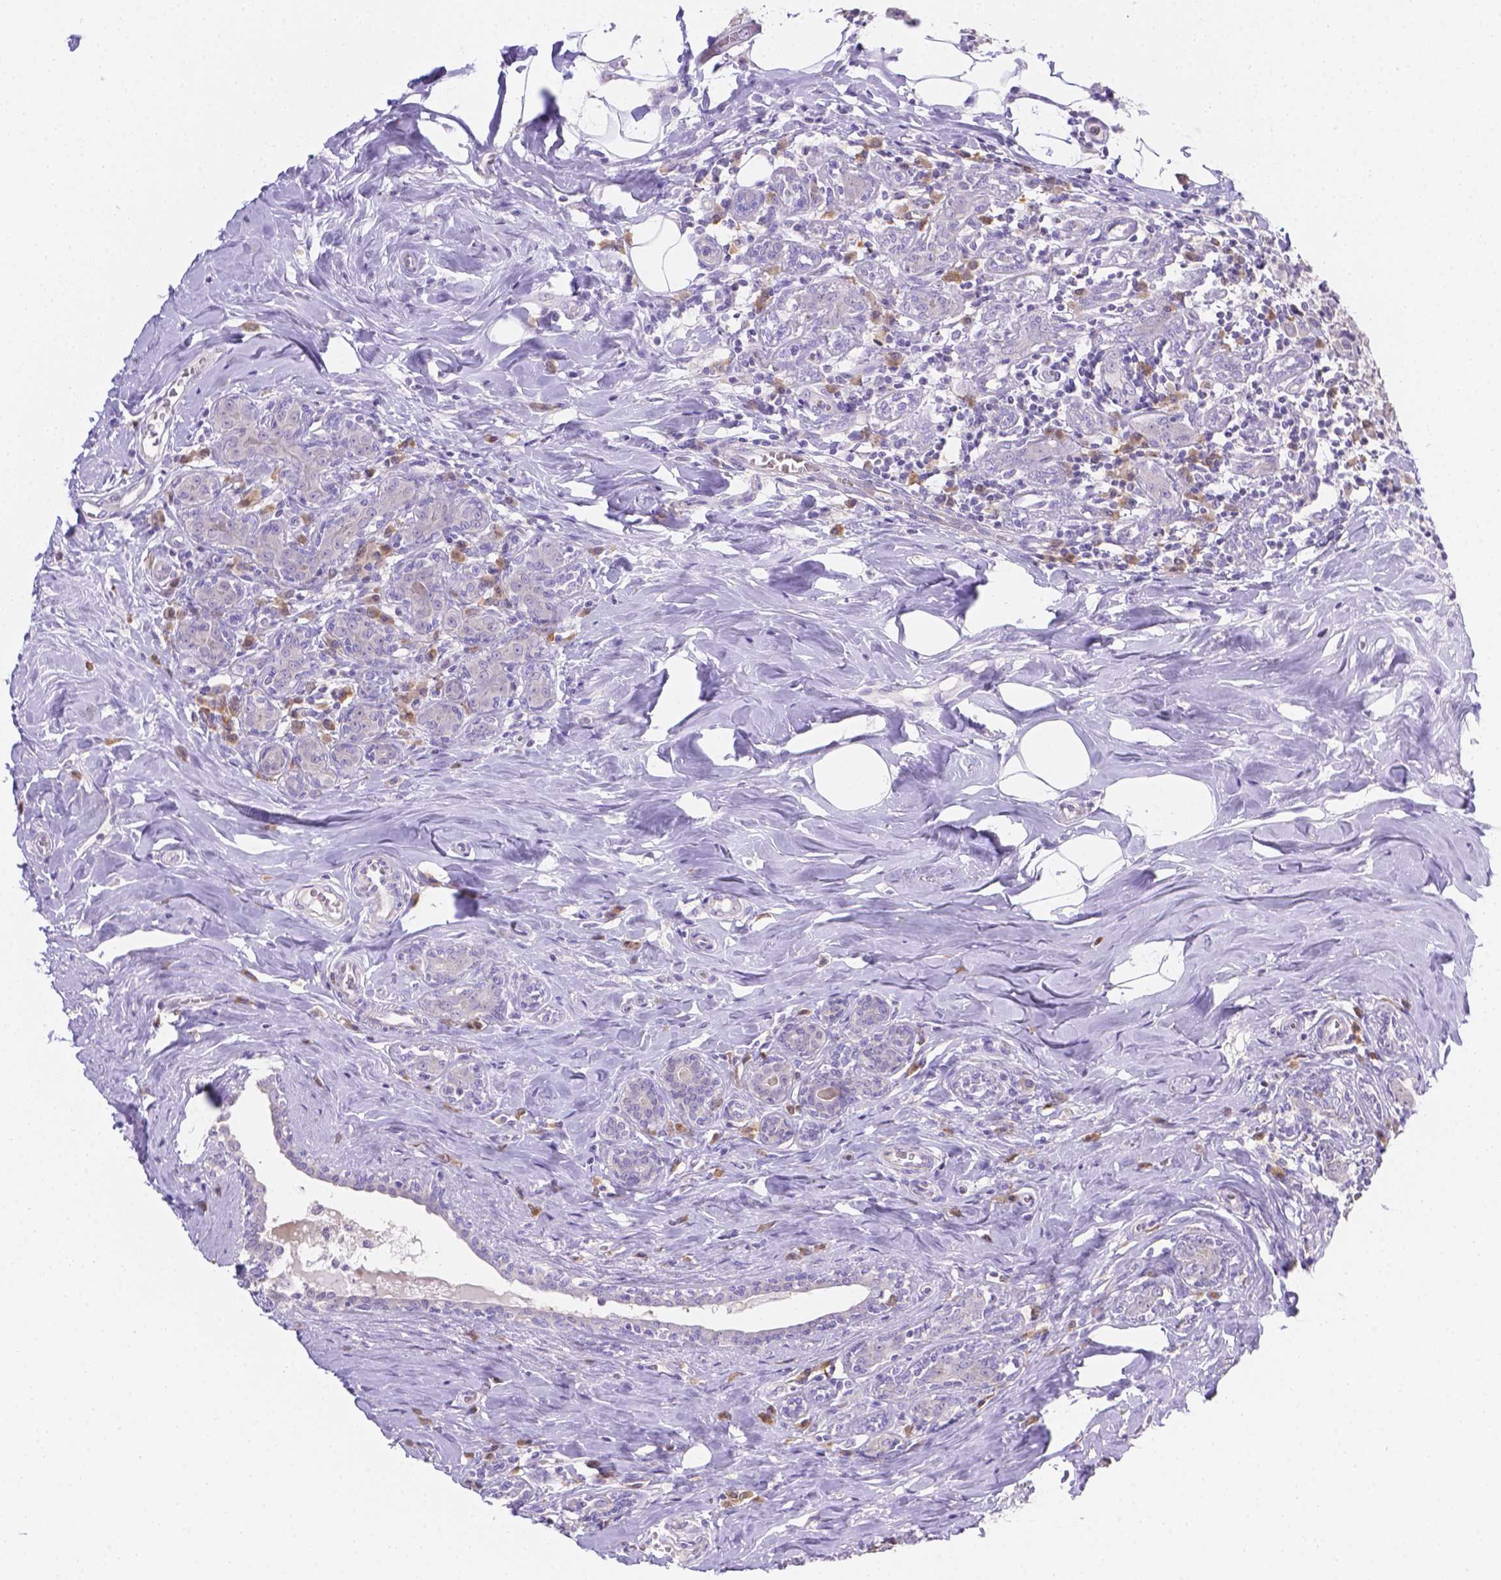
{"staining": {"intensity": "negative", "quantity": "none", "location": "none"}, "tissue": "breast cancer", "cell_type": "Tumor cells", "image_type": "cancer", "snomed": [{"axis": "morphology", "description": "Normal tissue, NOS"}, {"axis": "morphology", "description": "Duct carcinoma"}, {"axis": "topography", "description": "Breast"}], "caption": "An immunohistochemistry (IHC) micrograph of breast cancer is shown. There is no staining in tumor cells of breast cancer. The staining is performed using DAB brown chromogen with nuclei counter-stained in using hematoxylin.", "gene": "CD96", "patient": {"sex": "female", "age": 43}}